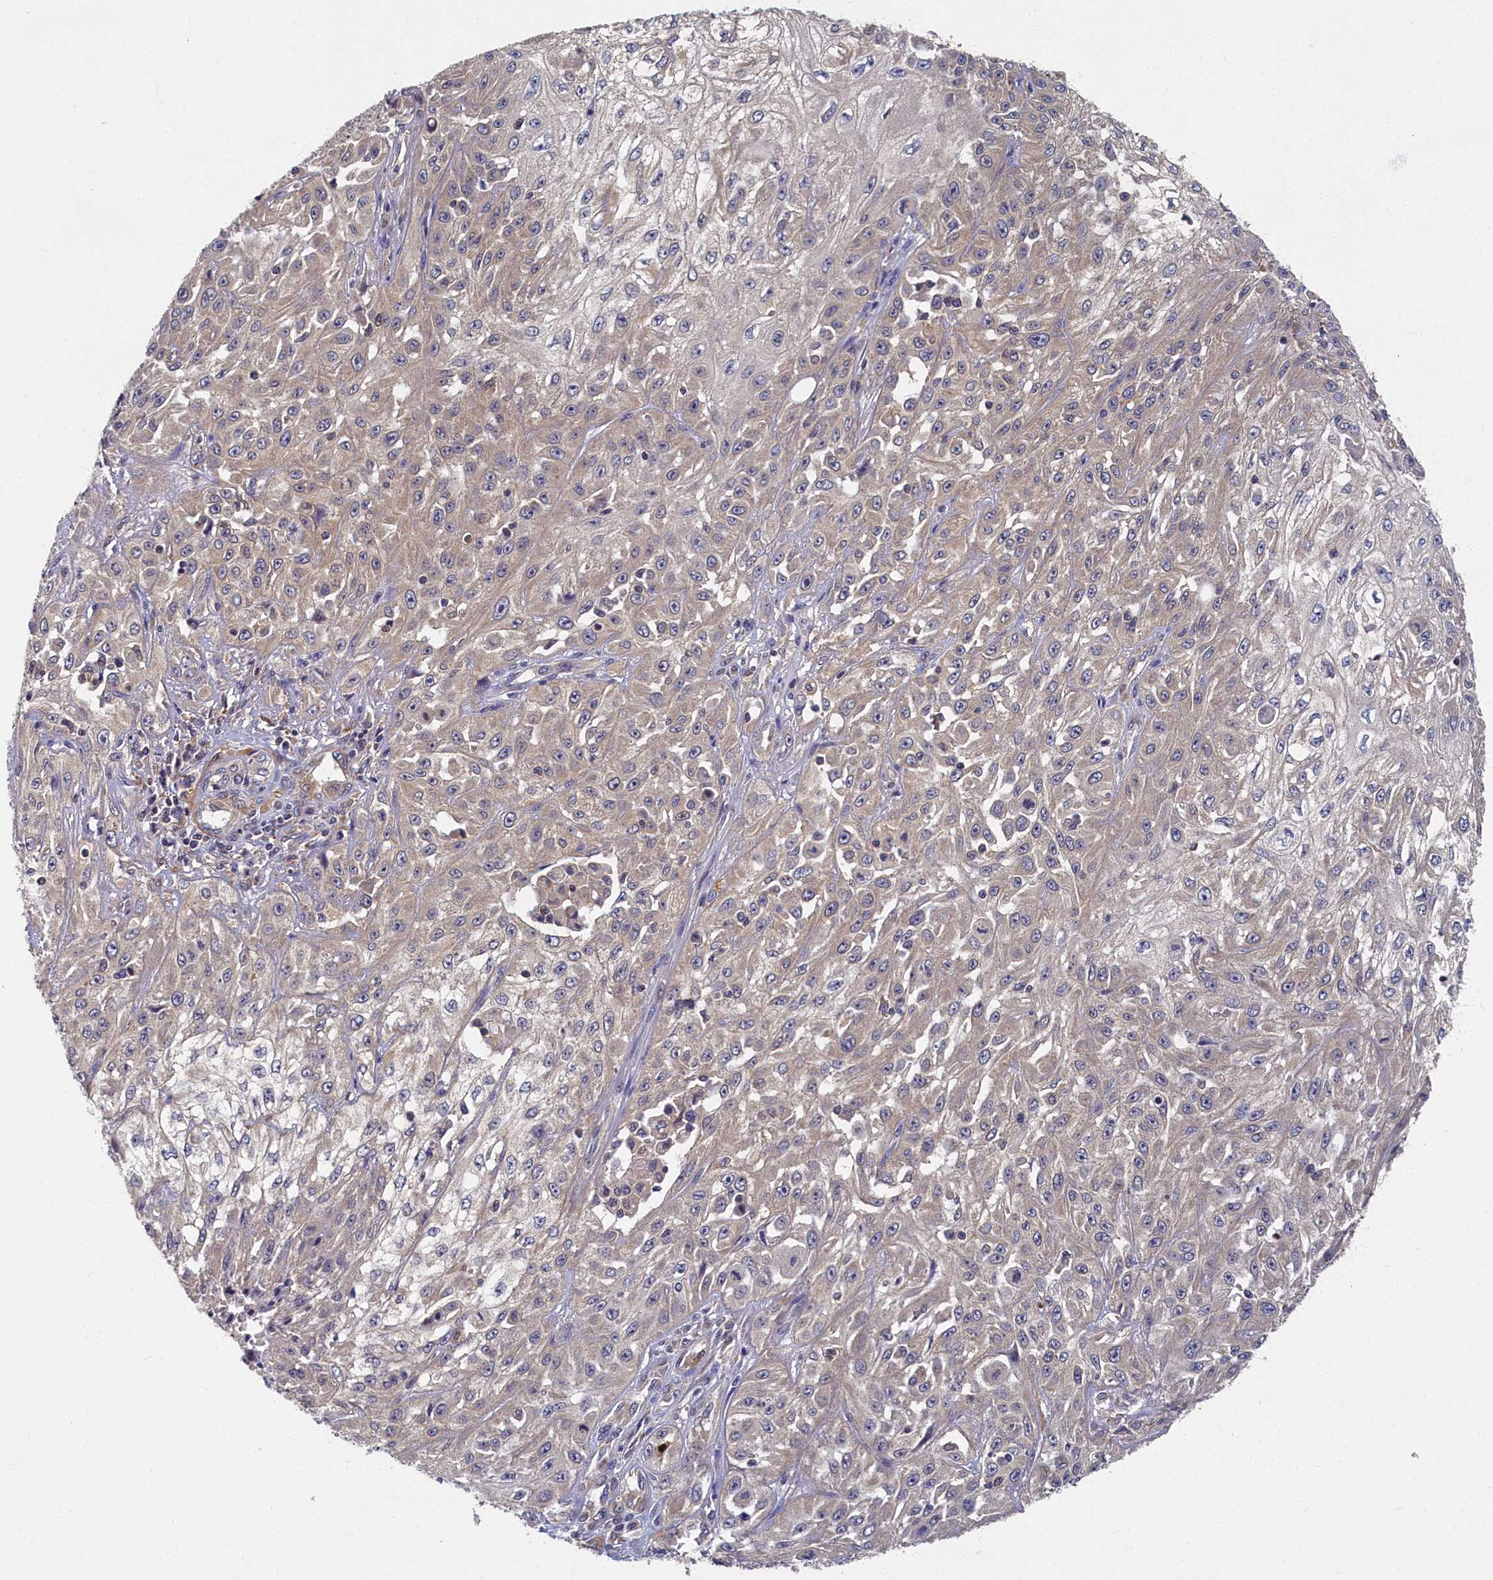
{"staining": {"intensity": "negative", "quantity": "none", "location": "none"}, "tissue": "skin cancer", "cell_type": "Tumor cells", "image_type": "cancer", "snomed": [{"axis": "morphology", "description": "Squamous cell carcinoma, NOS"}, {"axis": "morphology", "description": "Squamous cell carcinoma, metastatic, NOS"}, {"axis": "topography", "description": "Skin"}, {"axis": "topography", "description": "Lymph node"}], "caption": "High magnification brightfield microscopy of skin metastatic squamous cell carcinoma stained with DAB (brown) and counterstained with hematoxylin (blue): tumor cells show no significant positivity.", "gene": "TBCB", "patient": {"sex": "male", "age": 75}}